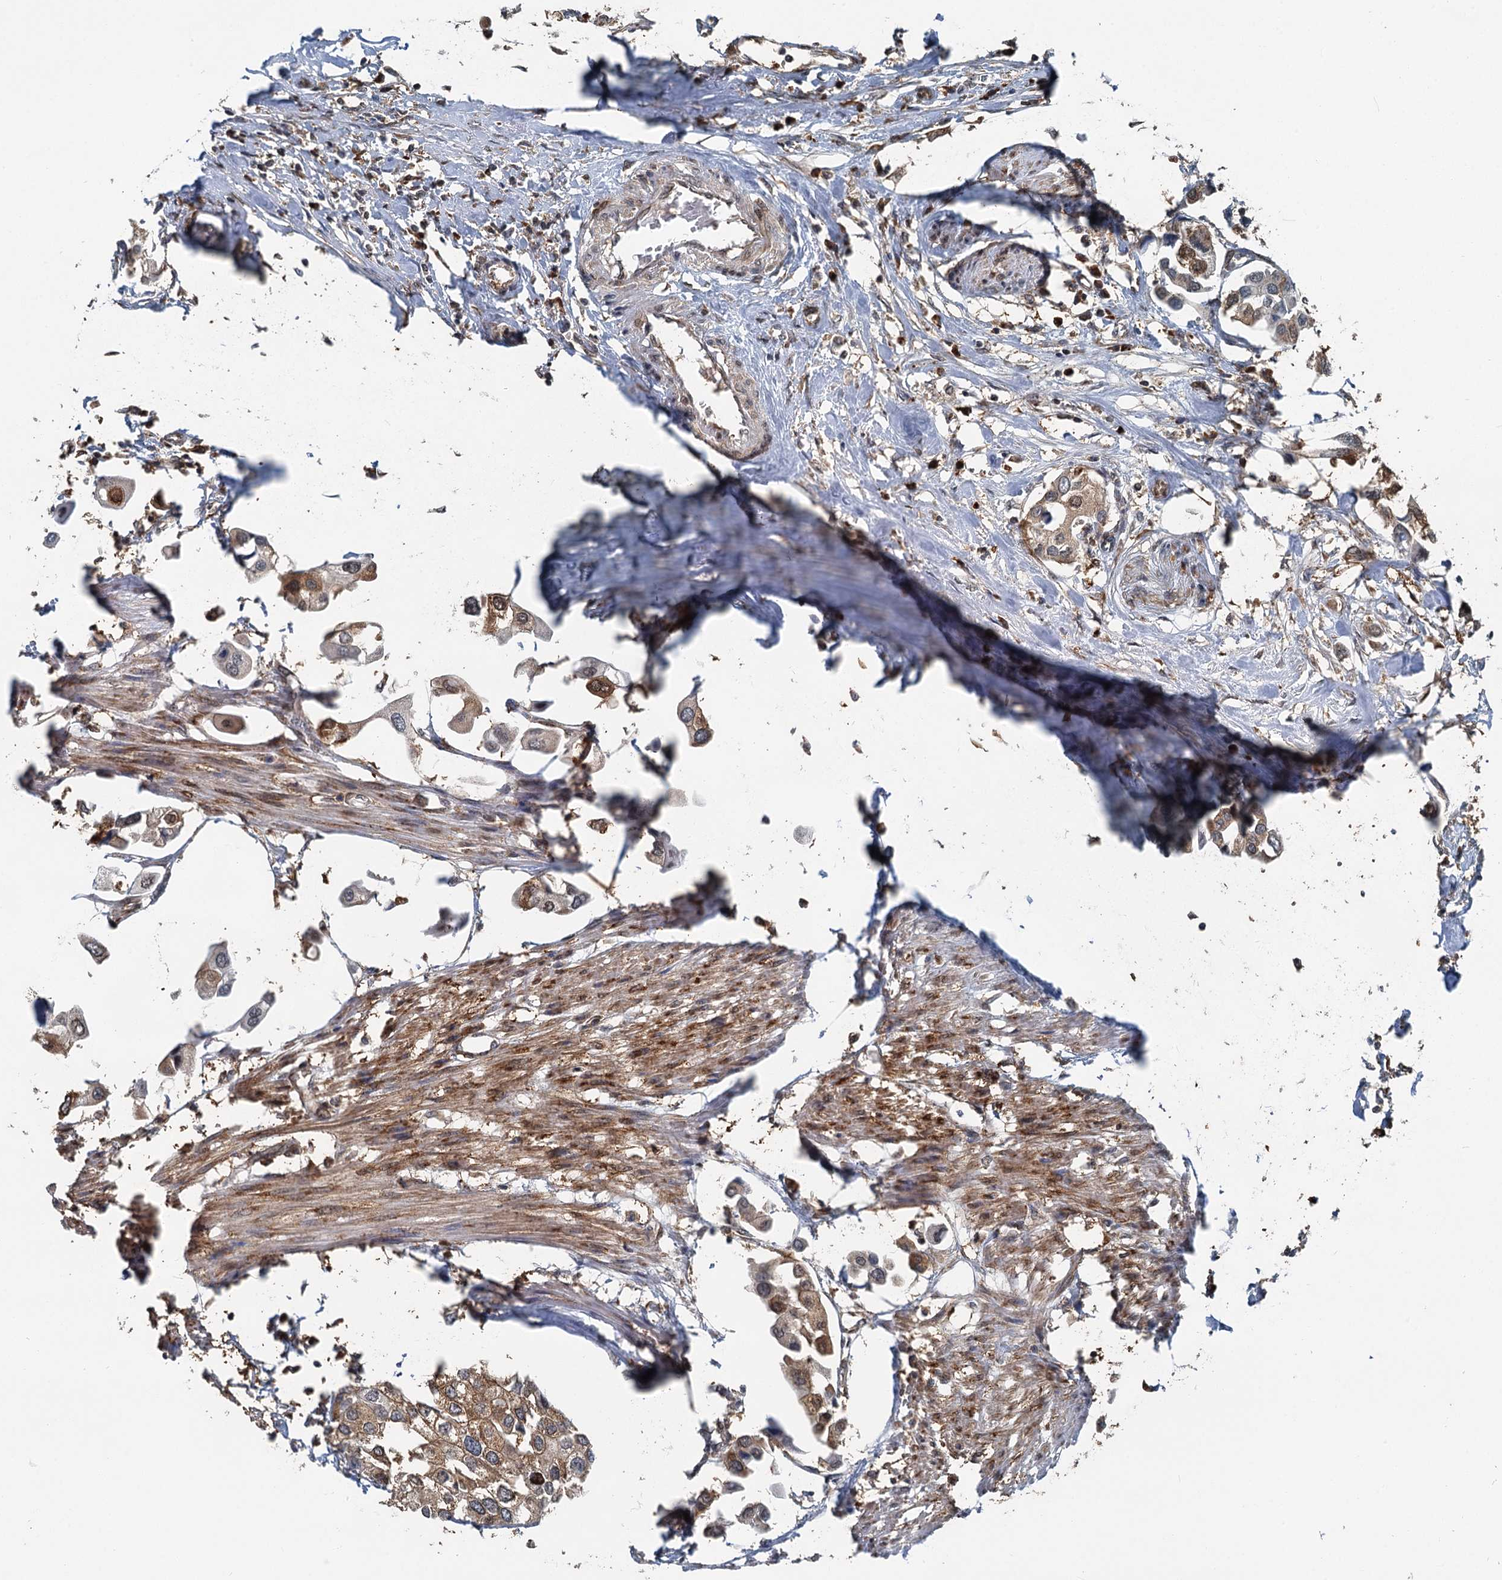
{"staining": {"intensity": "moderate", "quantity": ">75%", "location": "cytoplasmic/membranous"}, "tissue": "urothelial cancer", "cell_type": "Tumor cells", "image_type": "cancer", "snomed": [{"axis": "morphology", "description": "Urothelial carcinoma, High grade"}, {"axis": "topography", "description": "Urinary bladder"}], "caption": "Tumor cells show medium levels of moderate cytoplasmic/membranous expression in approximately >75% of cells in human urothelial cancer.", "gene": "GPI", "patient": {"sex": "male", "age": 64}}